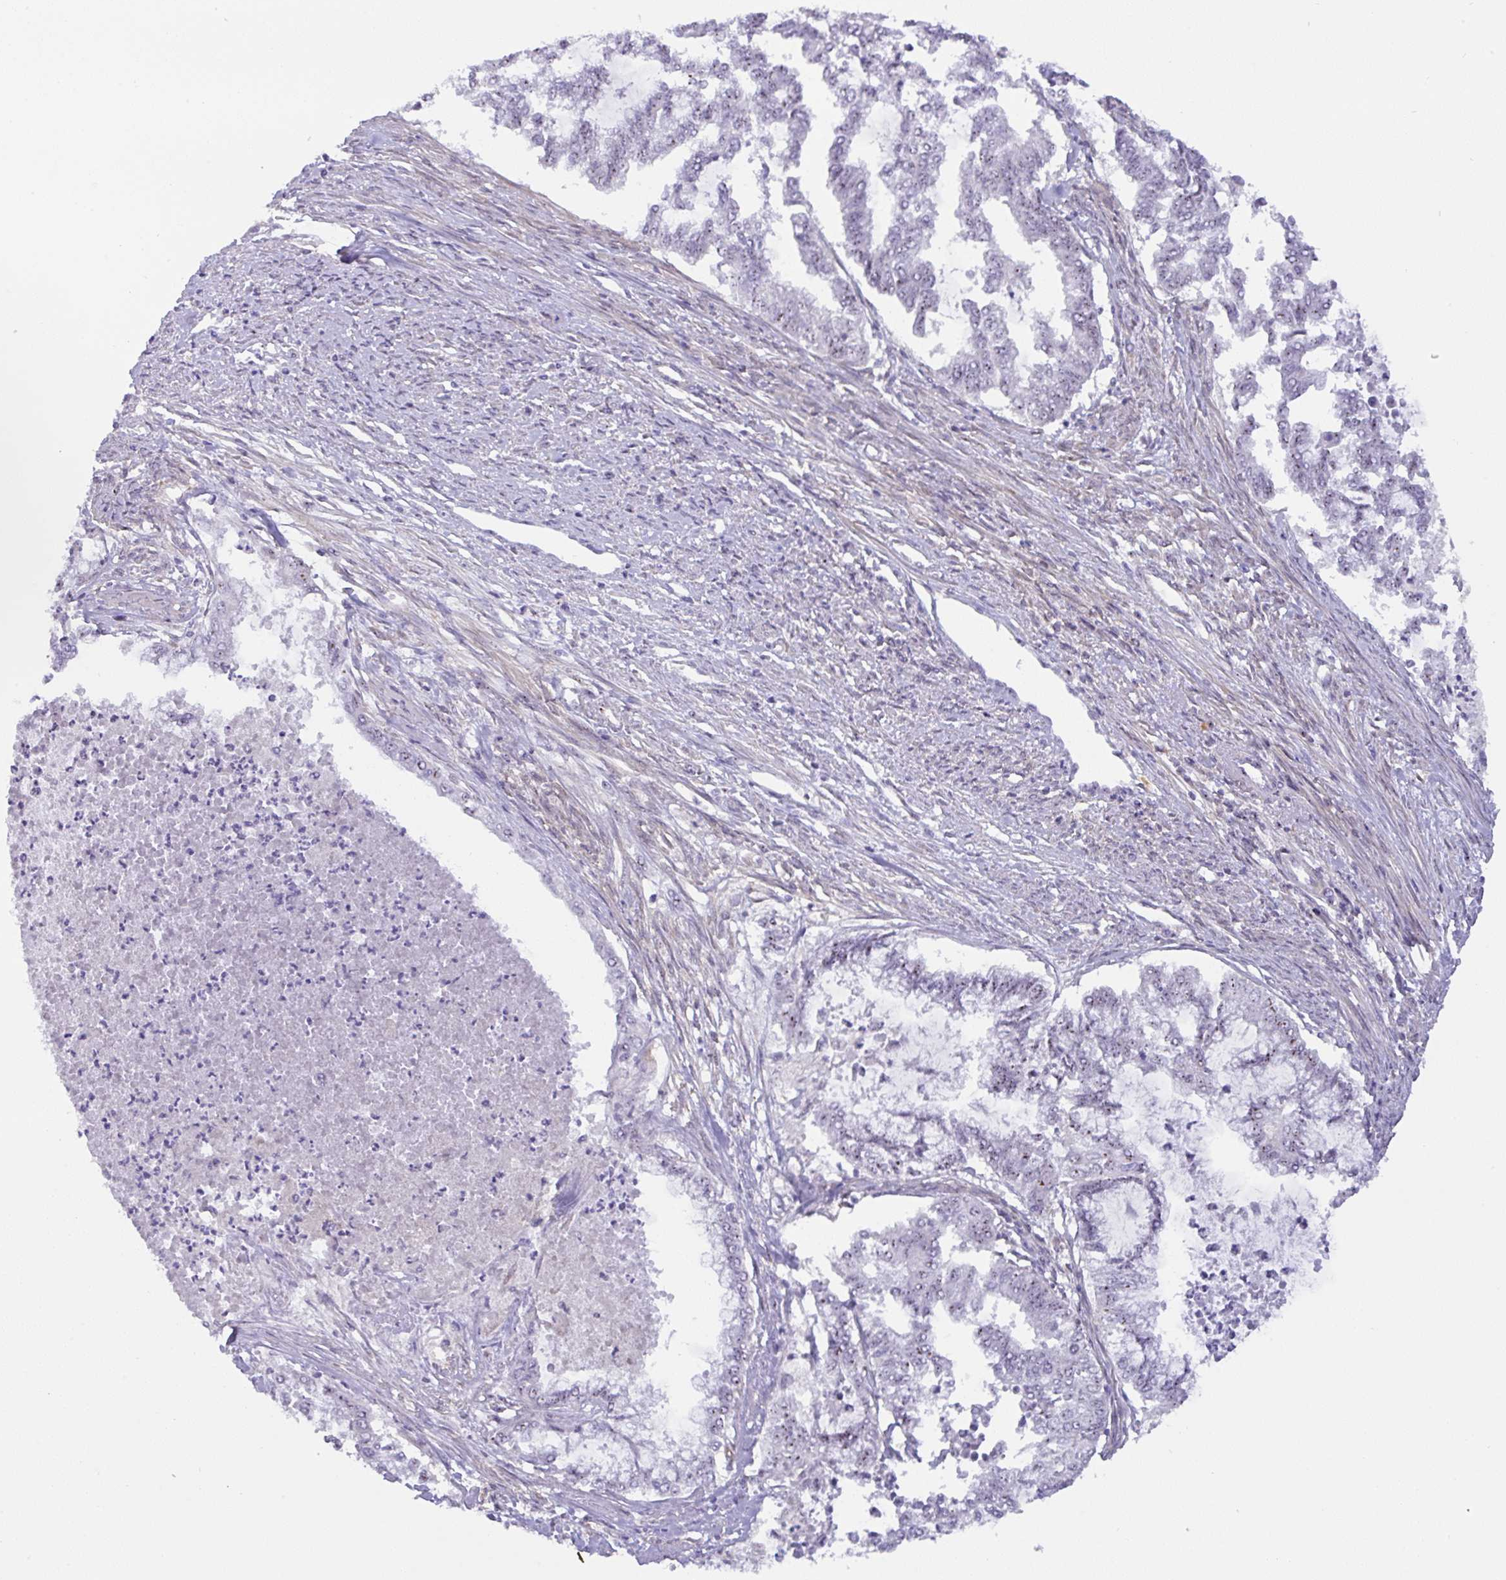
{"staining": {"intensity": "weak", "quantity": "25%-75%", "location": "nuclear"}, "tissue": "endometrial cancer", "cell_type": "Tumor cells", "image_type": "cancer", "snomed": [{"axis": "morphology", "description": "Adenocarcinoma, NOS"}, {"axis": "topography", "description": "Endometrium"}], "caption": "Protein staining exhibits weak nuclear staining in about 25%-75% of tumor cells in endometrial cancer. (DAB IHC, brown staining for protein, blue staining for nuclei).", "gene": "MXRA8", "patient": {"sex": "female", "age": 79}}